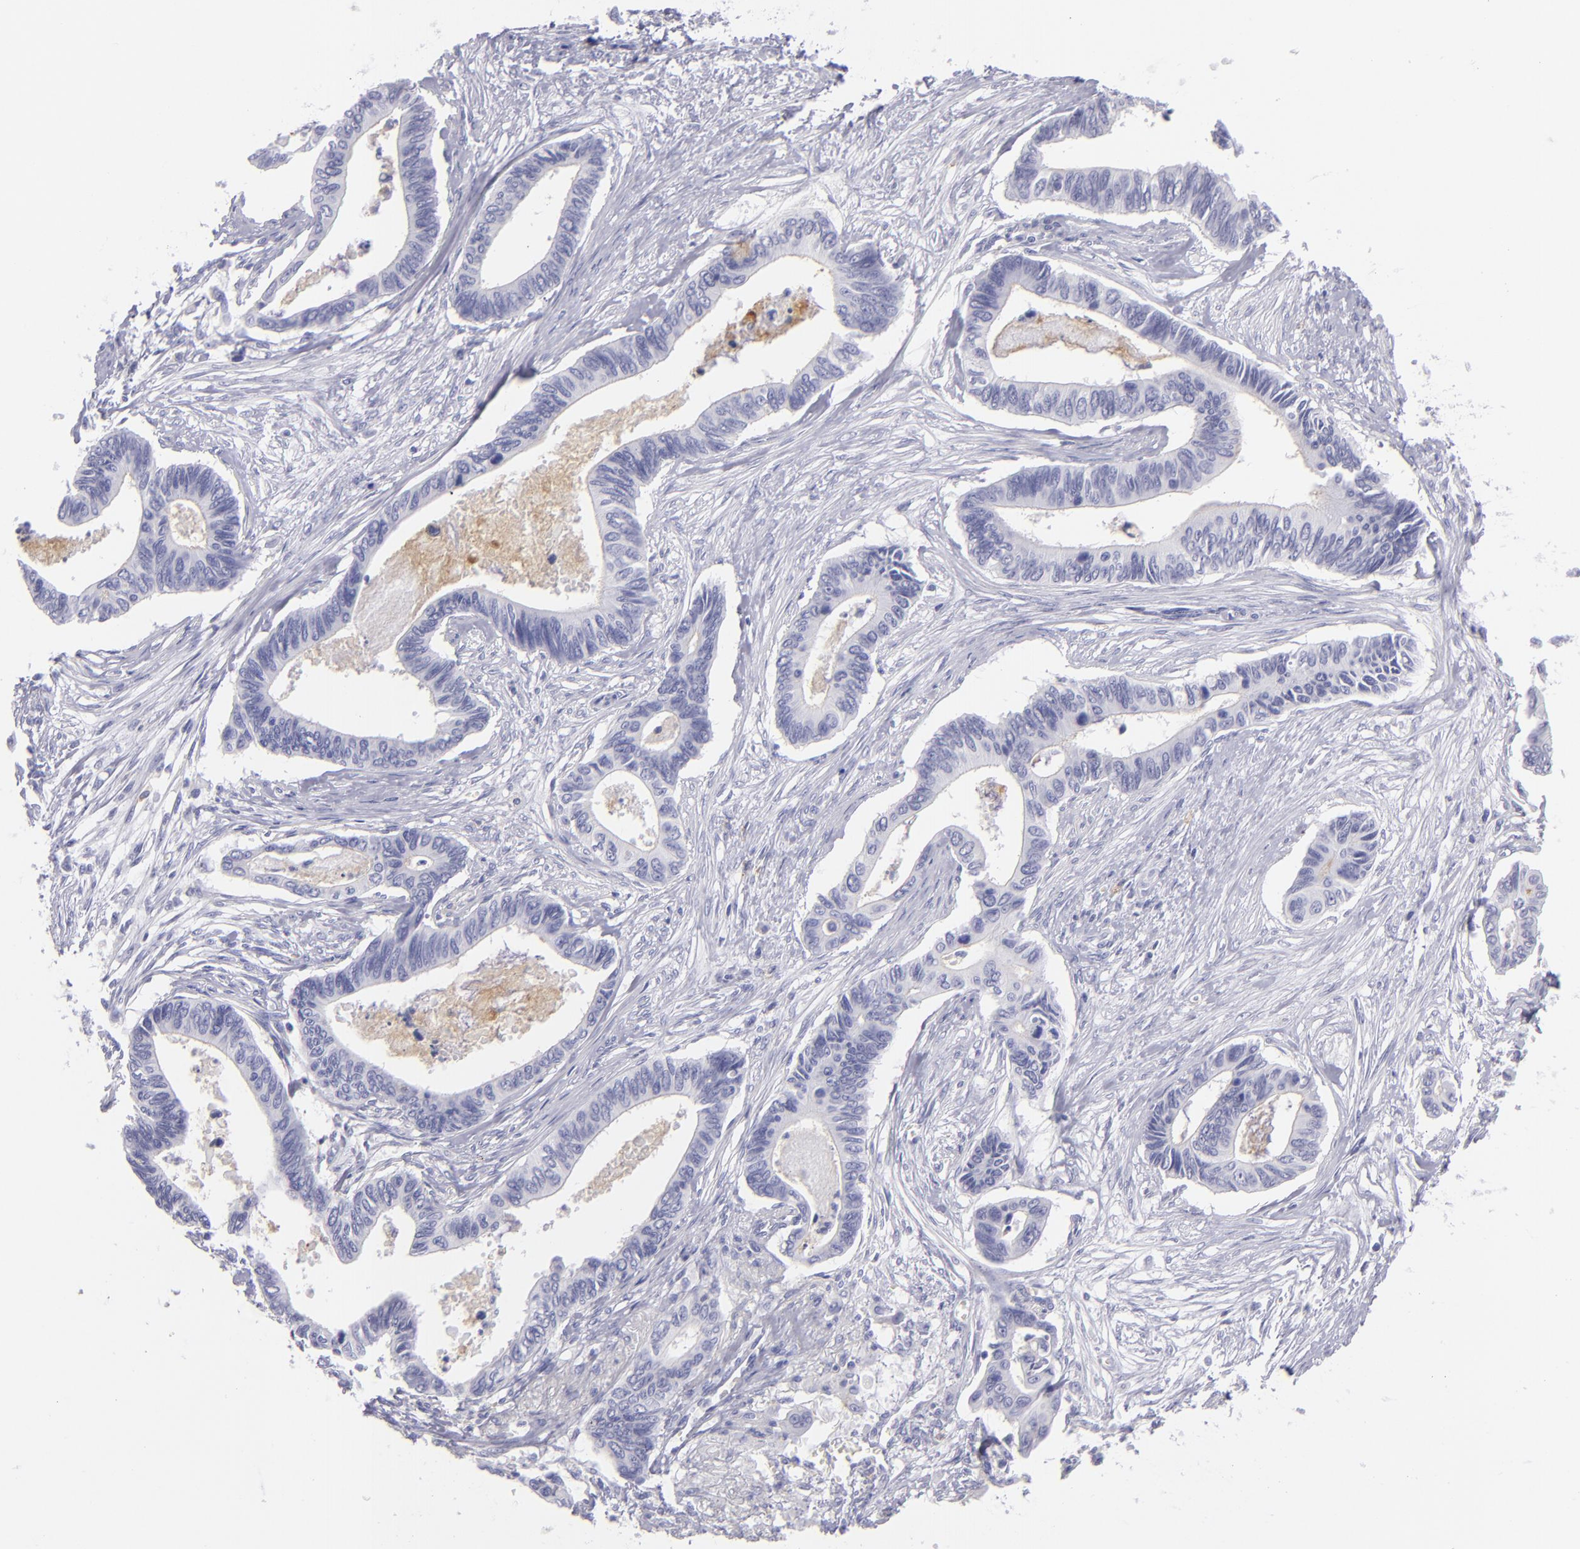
{"staining": {"intensity": "negative", "quantity": "none", "location": "none"}, "tissue": "pancreatic cancer", "cell_type": "Tumor cells", "image_type": "cancer", "snomed": [{"axis": "morphology", "description": "Adenocarcinoma, NOS"}, {"axis": "topography", "description": "Pancreas"}], "caption": "Protein analysis of pancreatic adenocarcinoma demonstrates no significant staining in tumor cells.", "gene": "CD82", "patient": {"sex": "female", "age": 70}}